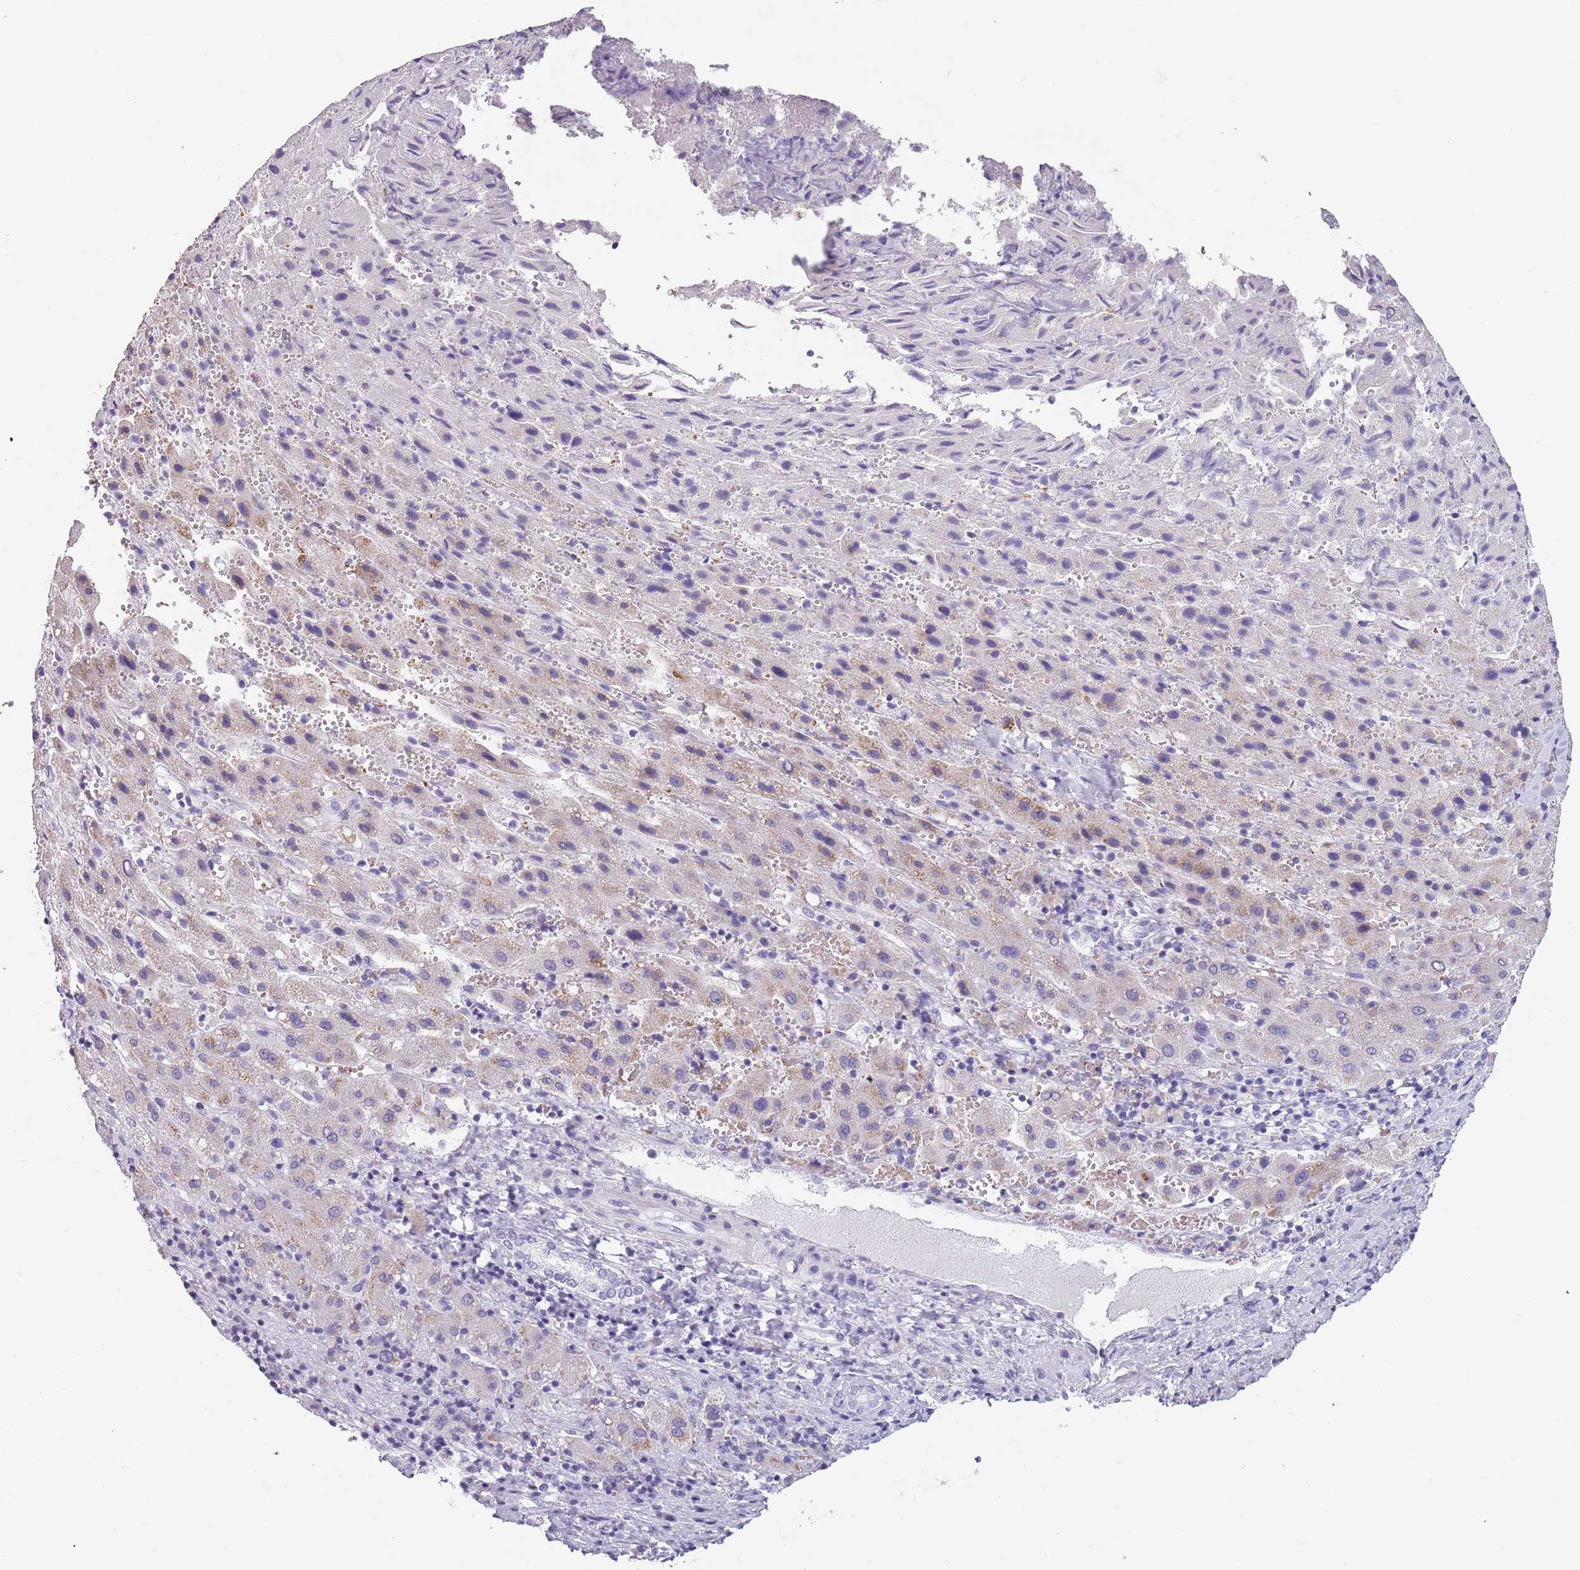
{"staining": {"intensity": "negative", "quantity": "none", "location": "none"}, "tissue": "liver cancer", "cell_type": "Tumor cells", "image_type": "cancer", "snomed": [{"axis": "morphology", "description": "Carcinoma, Hepatocellular, NOS"}, {"axis": "topography", "description": "Liver"}], "caption": "The photomicrograph displays no significant expression in tumor cells of liver hepatocellular carcinoma. (DAB immunohistochemistry, high magnification).", "gene": "SPESP1", "patient": {"sex": "female", "age": 58}}